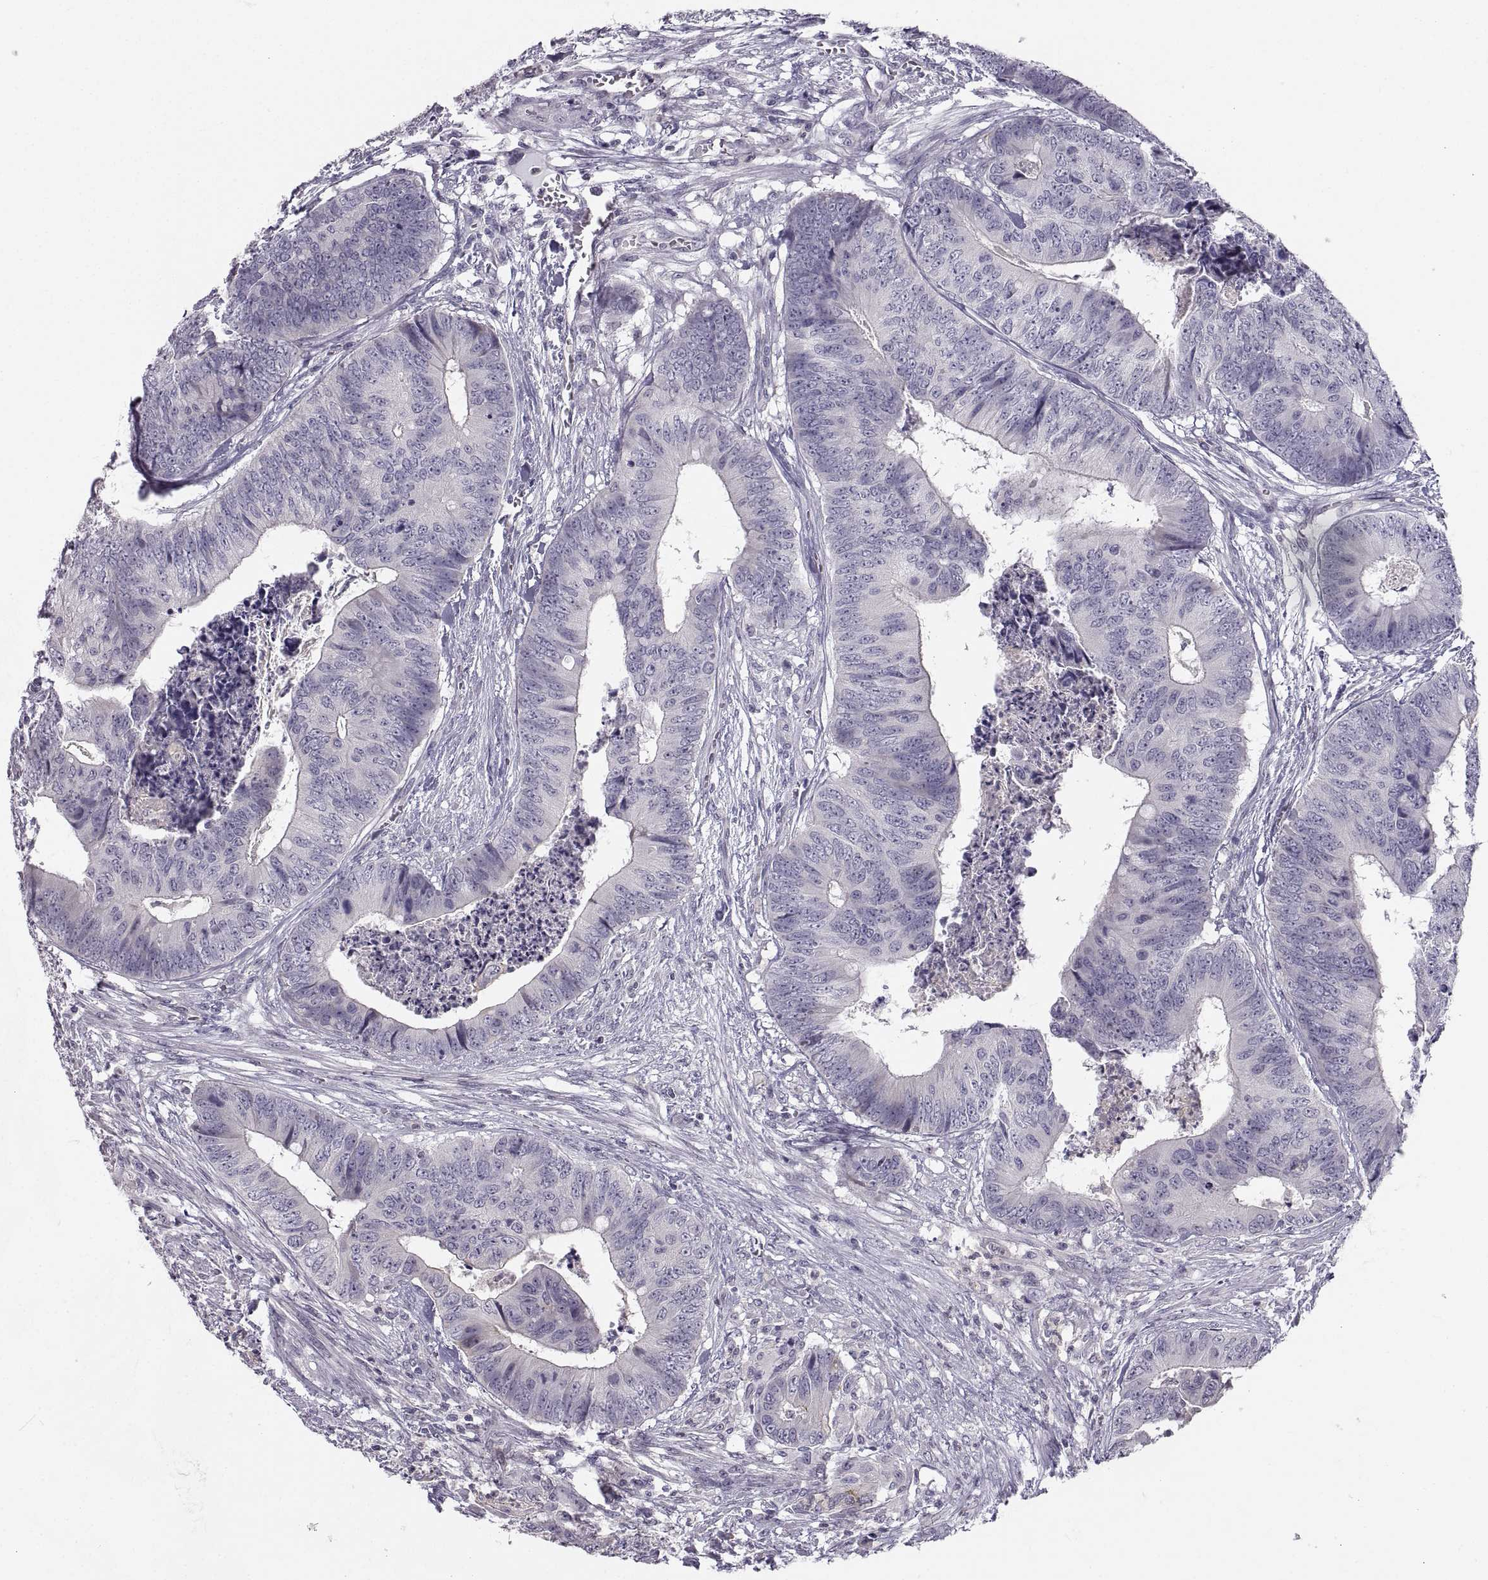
{"staining": {"intensity": "negative", "quantity": "none", "location": "none"}, "tissue": "colorectal cancer", "cell_type": "Tumor cells", "image_type": "cancer", "snomed": [{"axis": "morphology", "description": "Adenocarcinoma, NOS"}, {"axis": "topography", "description": "Colon"}], "caption": "DAB immunohistochemical staining of colorectal cancer (adenocarcinoma) exhibits no significant positivity in tumor cells.", "gene": "ZNF185", "patient": {"sex": "male", "age": 84}}